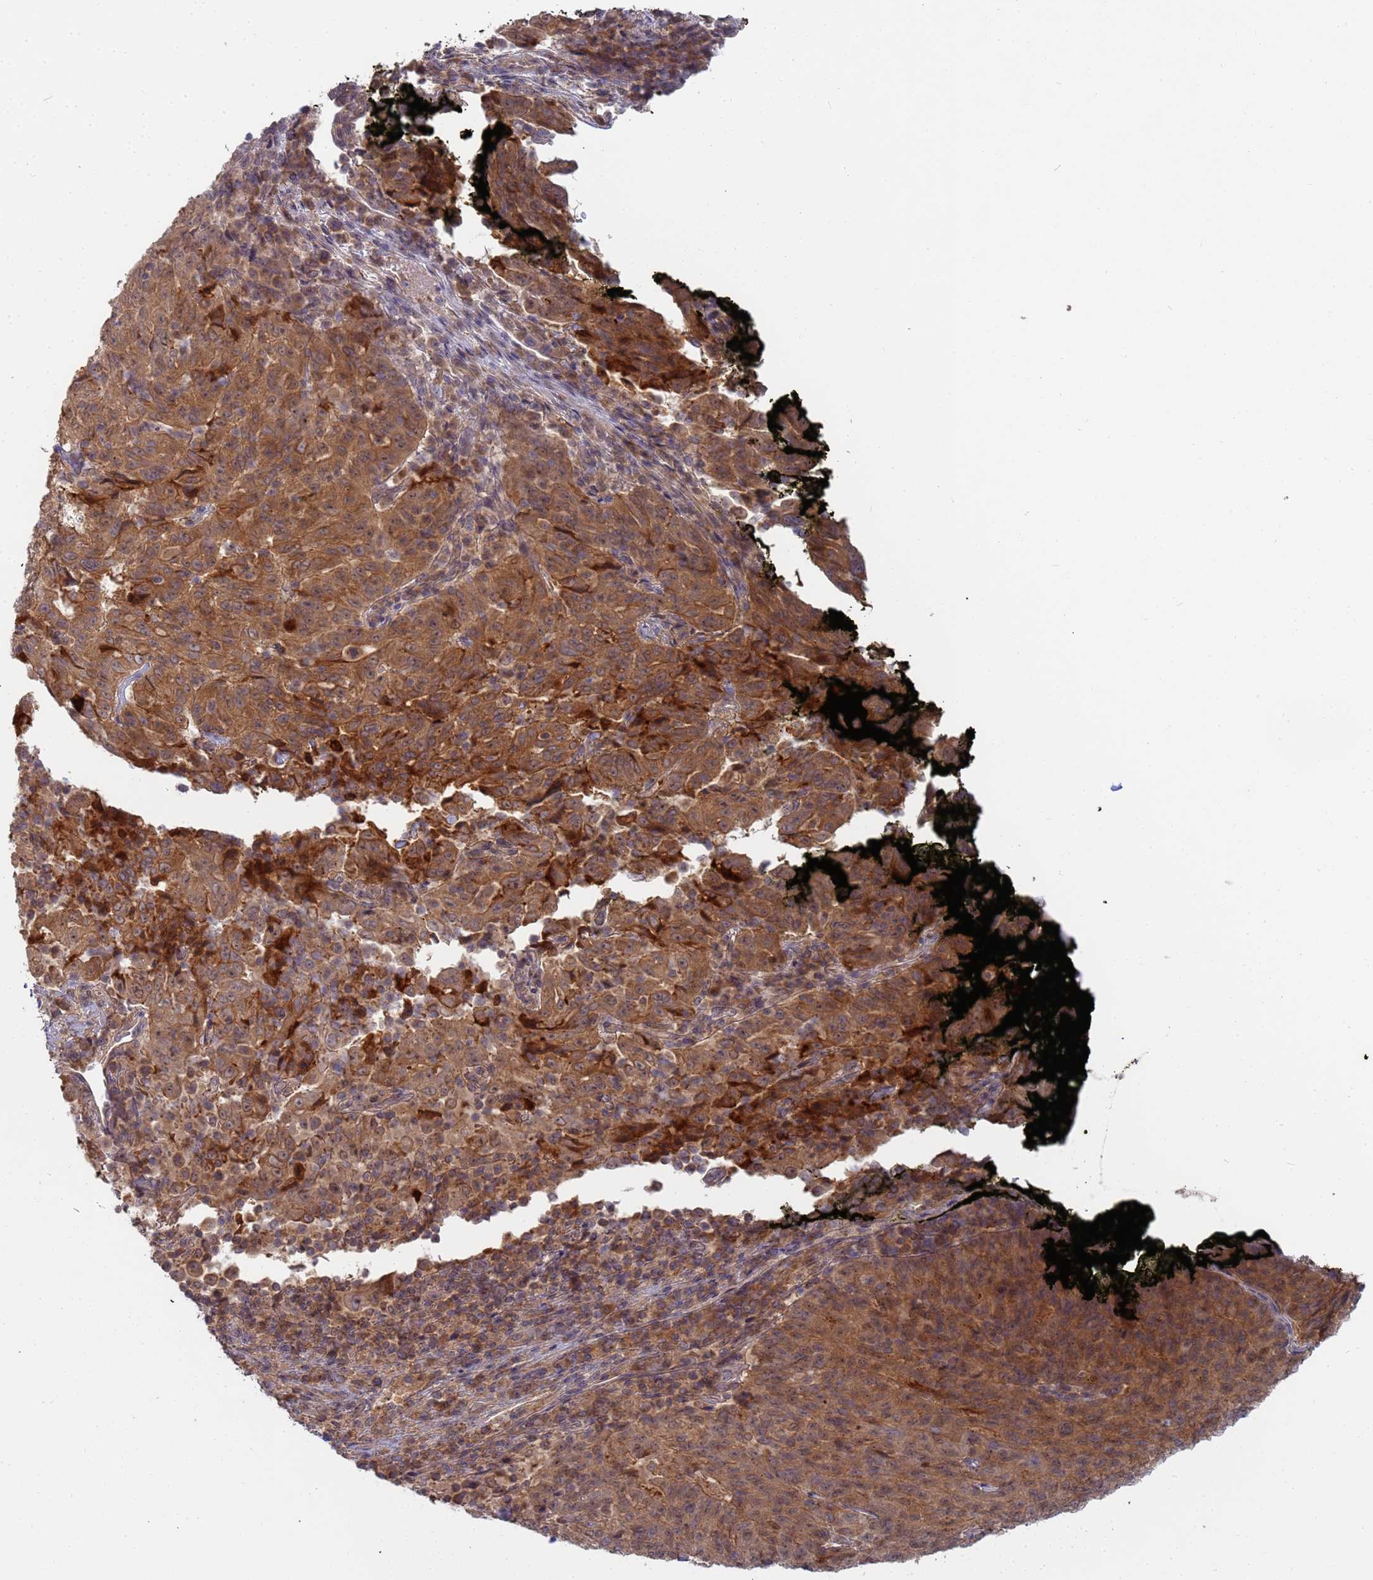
{"staining": {"intensity": "moderate", "quantity": ">75%", "location": "cytoplasmic/membranous"}, "tissue": "pancreatic cancer", "cell_type": "Tumor cells", "image_type": "cancer", "snomed": [{"axis": "morphology", "description": "Adenocarcinoma, NOS"}, {"axis": "topography", "description": "Pancreas"}], "caption": "The immunohistochemical stain labels moderate cytoplasmic/membranous expression in tumor cells of pancreatic adenocarcinoma tissue.", "gene": "SHARPIN", "patient": {"sex": "male", "age": 63}}